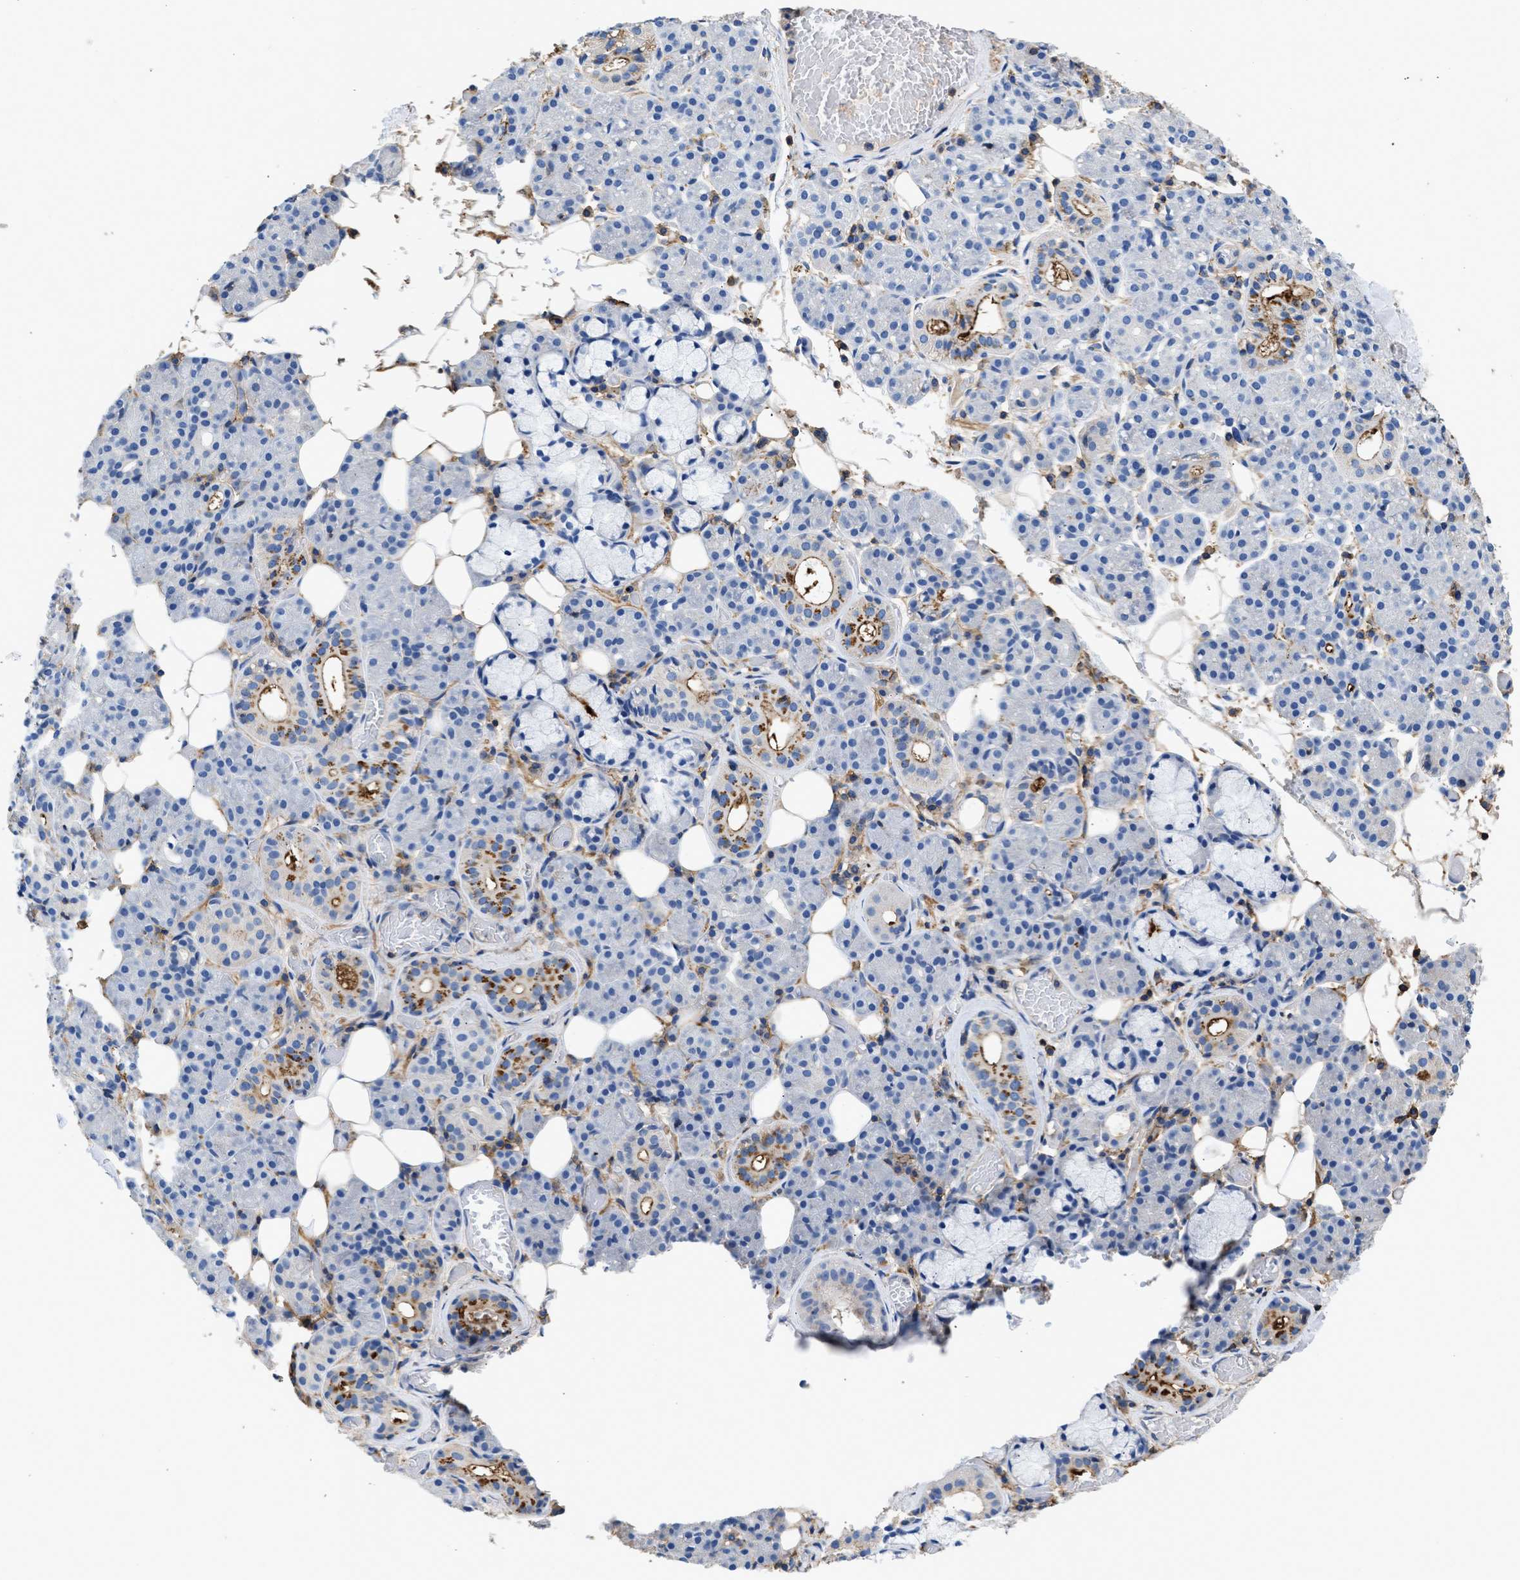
{"staining": {"intensity": "moderate", "quantity": "<25%", "location": "cytoplasmic/membranous"}, "tissue": "salivary gland", "cell_type": "Glandular cells", "image_type": "normal", "snomed": [{"axis": "morphology", "description": "Normal tissue, NOS"}, {"axis": "topography", "description": "Salivary gland"}], "caption": "Protein expression analysis of benign salivary gland displays moderate cytoplasmic/membranous staining in approximately <25% of glandular cells.", "gene": "KCNQ4", "patient": {"sex": "male", "age": 63}}